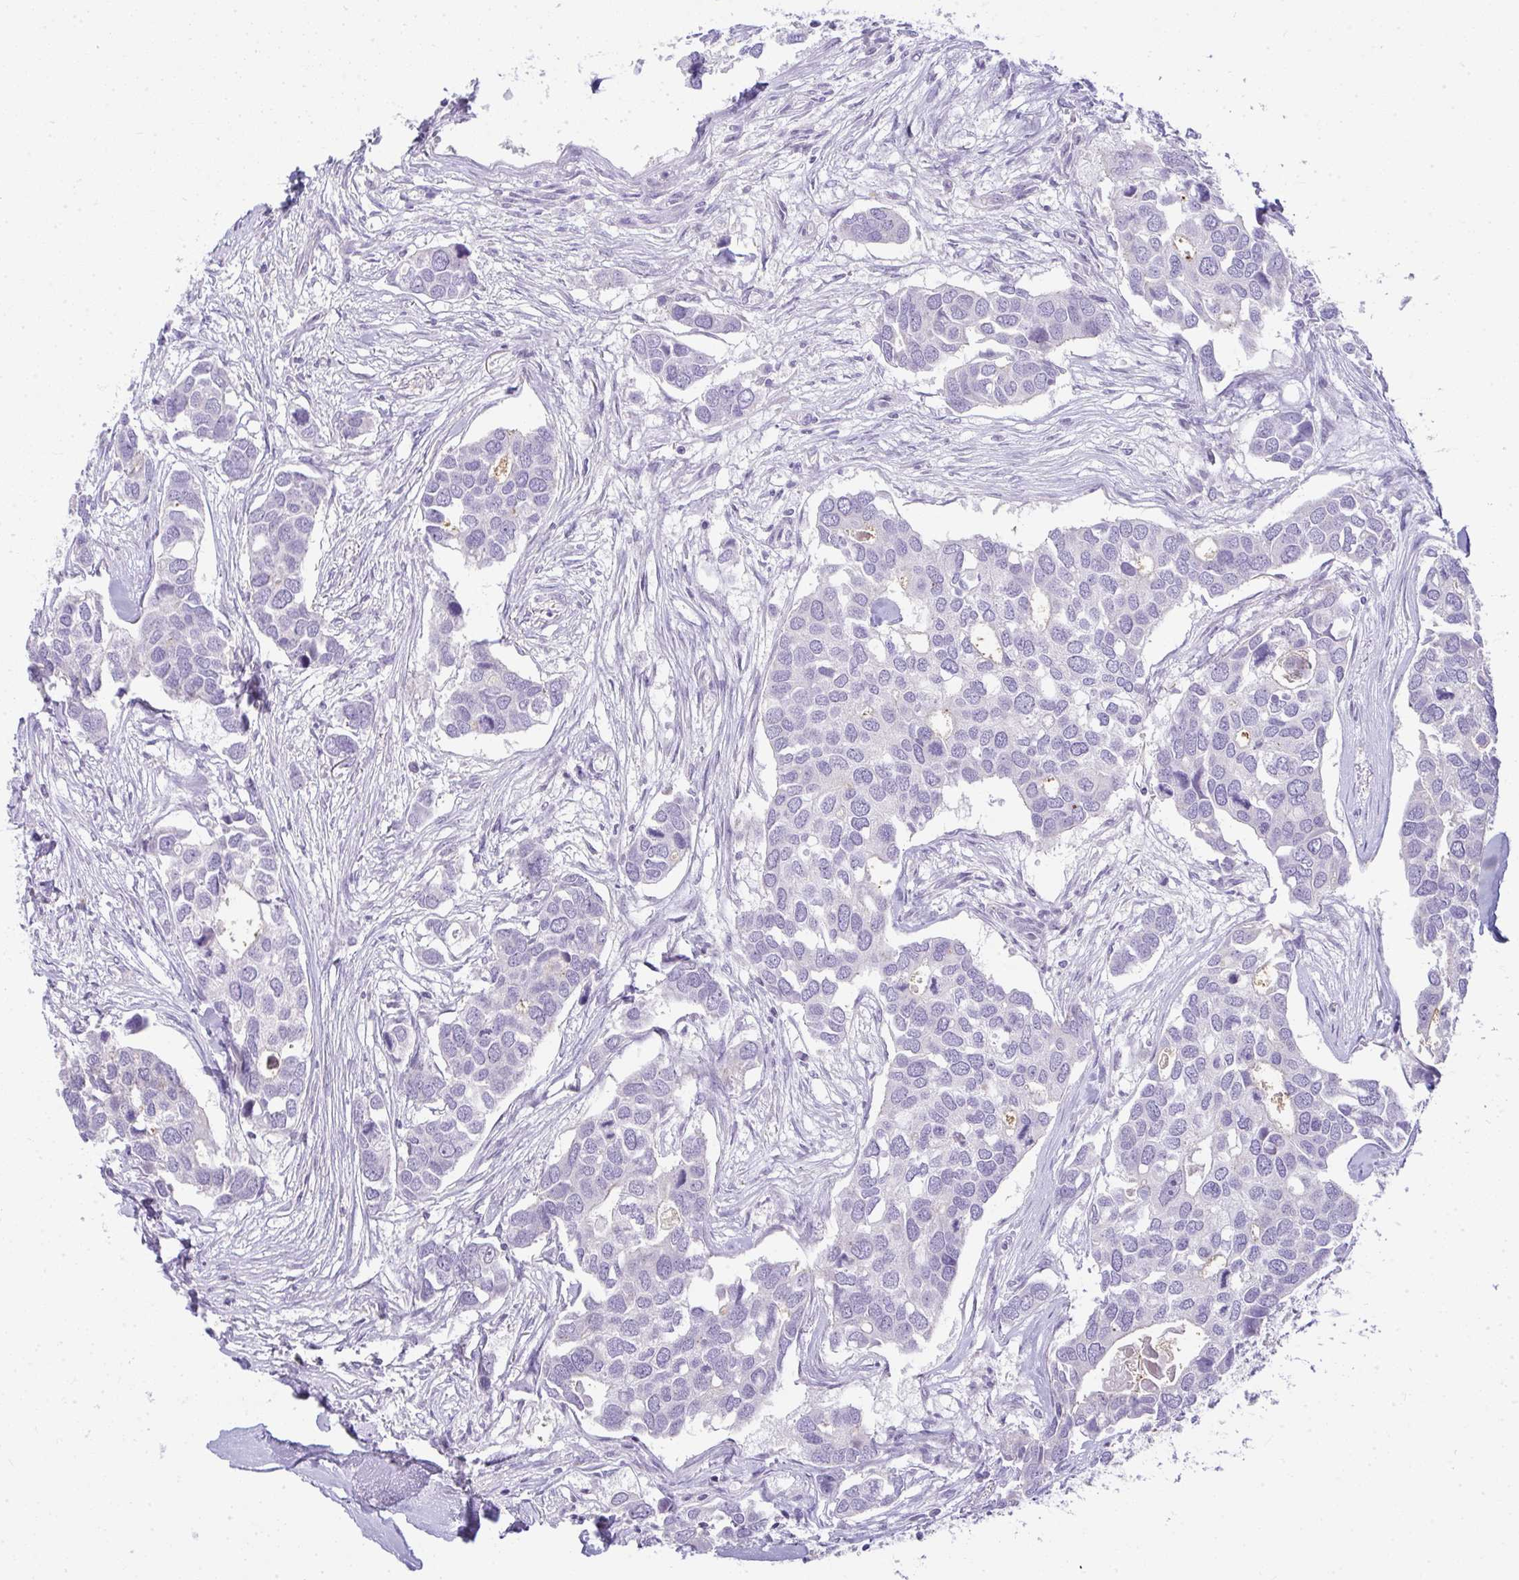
{"staining": {"intensity": "negative", "quantity": "none", "location": "none"}, "tissue": "breast cancer", "cell_type": "Tumor cells", "image_type": "cancer", "snomed": [{"axis": "morphology", "description": "Duct carcinoma"}, {"axis": "topography", "description": "Breast"}], "caption": "Tumor cells show no significant positivity in breast cancer (infiltrating ductal carcinoma).", "gene": "VPS4B", "patient": {"sex": "female", "age": 83}}